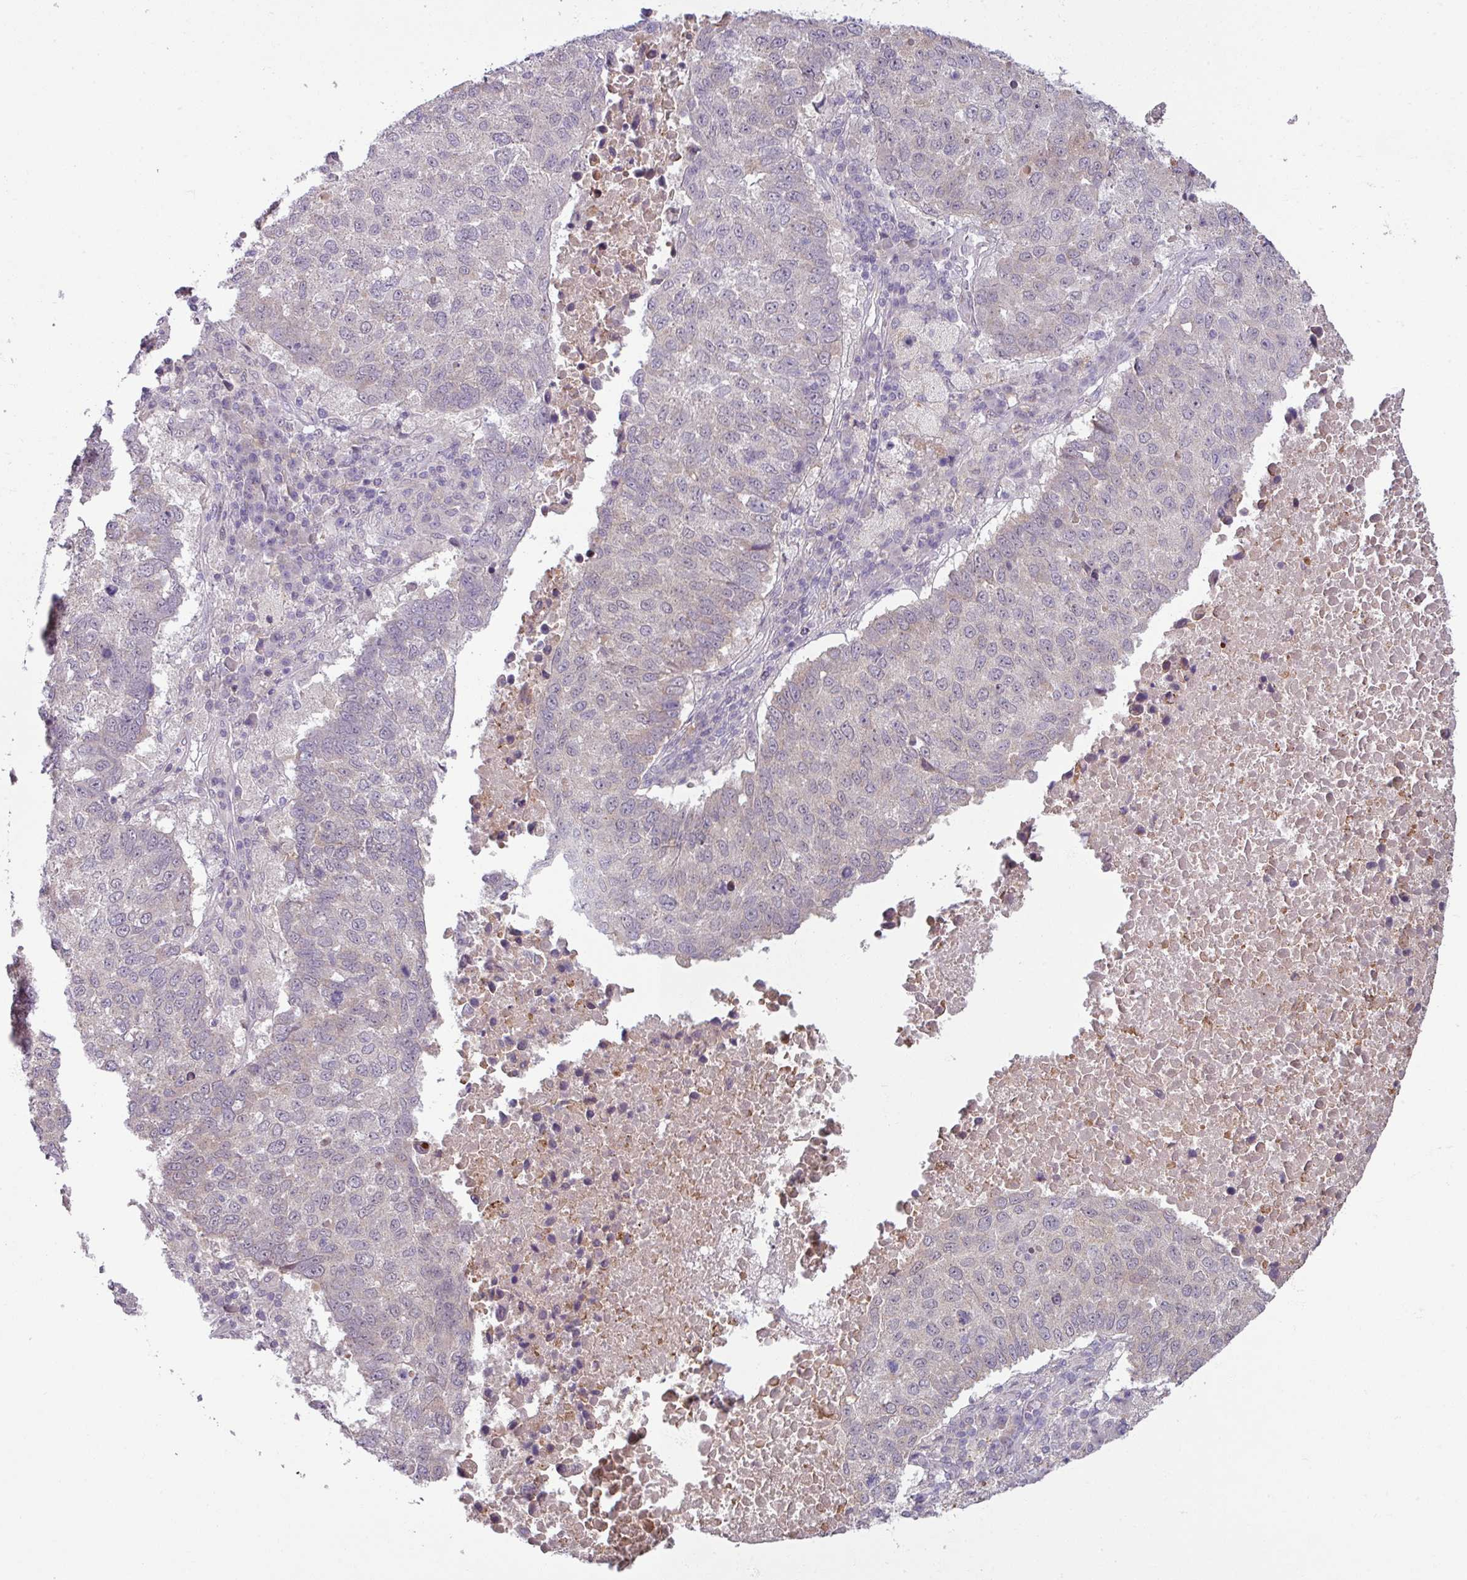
{"staining": {"intensity": "negative", "quantity": "none", "location": "none"}, "tissue": "lung cancer", "cell_type": "Tumor cells", "image_type": "cancer", "snomed": [{"axis": "morphology", "description": "Squamous cell carcinoma, NOS"}, {"axis": "topography", "description": "Lung"}], "caption": "There is no significant expression in tumor cells of lung squamous cell carcinoma.", "gene": "UVSSA", "patient": {"sex": "male", "age": 73}}